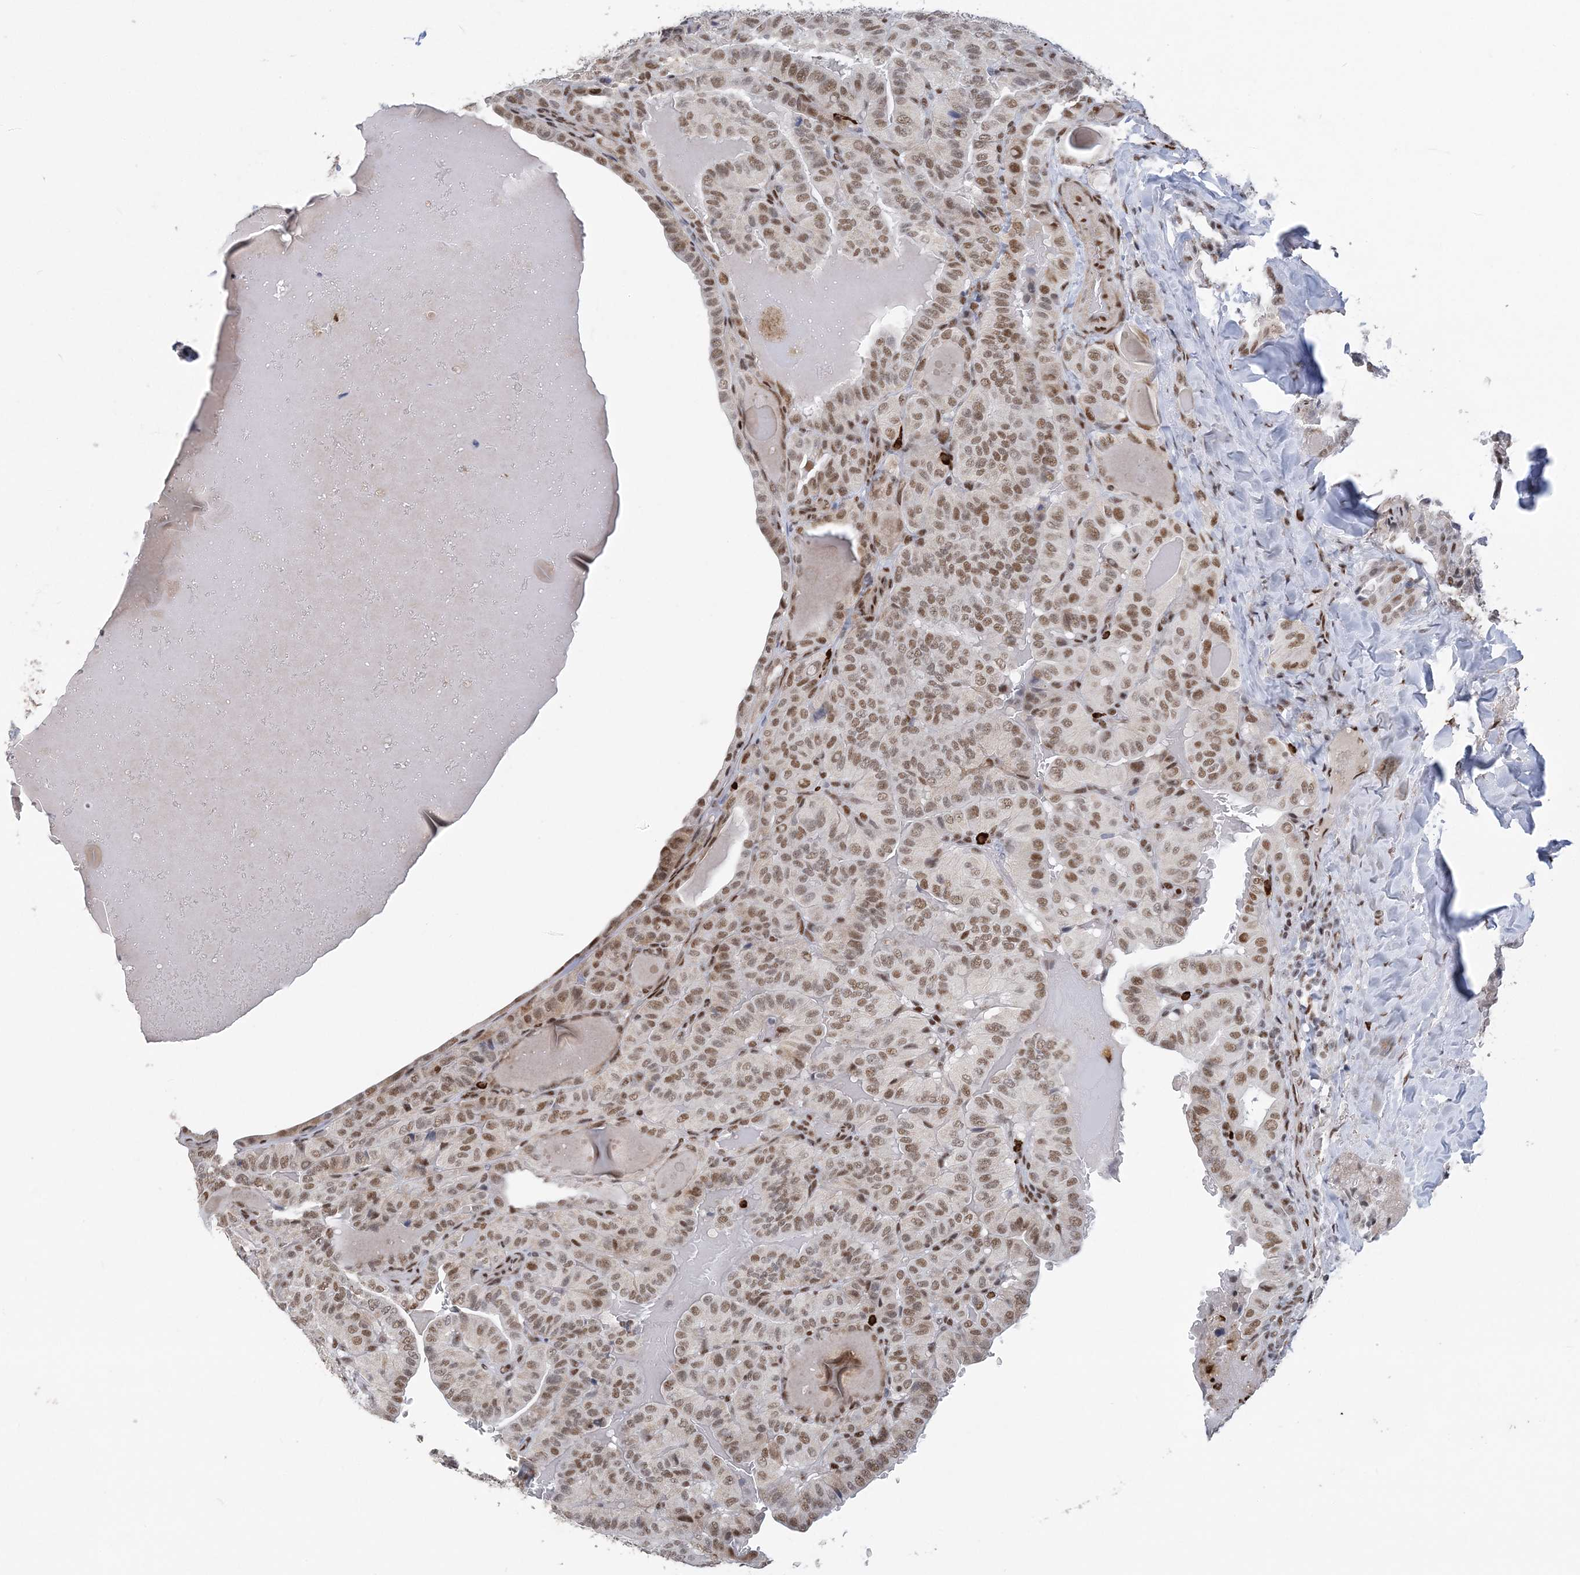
{"staining": {"intensity": "moderate", "quantity": ">75%", "location": "nuclear"}, "tissue": "thyroid cancer", "cell_type": "Tumor cells", "image_type": "cancer", "snomed": [{"axis": "morphology", "description": "Papillary adenocarcinoma, NOS"}, {"axis": "topography", "description": "Thyroid gland"}], "caption": "The histopathology image demonstrates immunohistochemical staining of papillary adenocarcinoma (thyroid). There is moderate nuclear expression is identified in approximately >75% of tumor cells.", "gene": "ZBTB7A", "patient": {"sex": "male", "age": 77}}